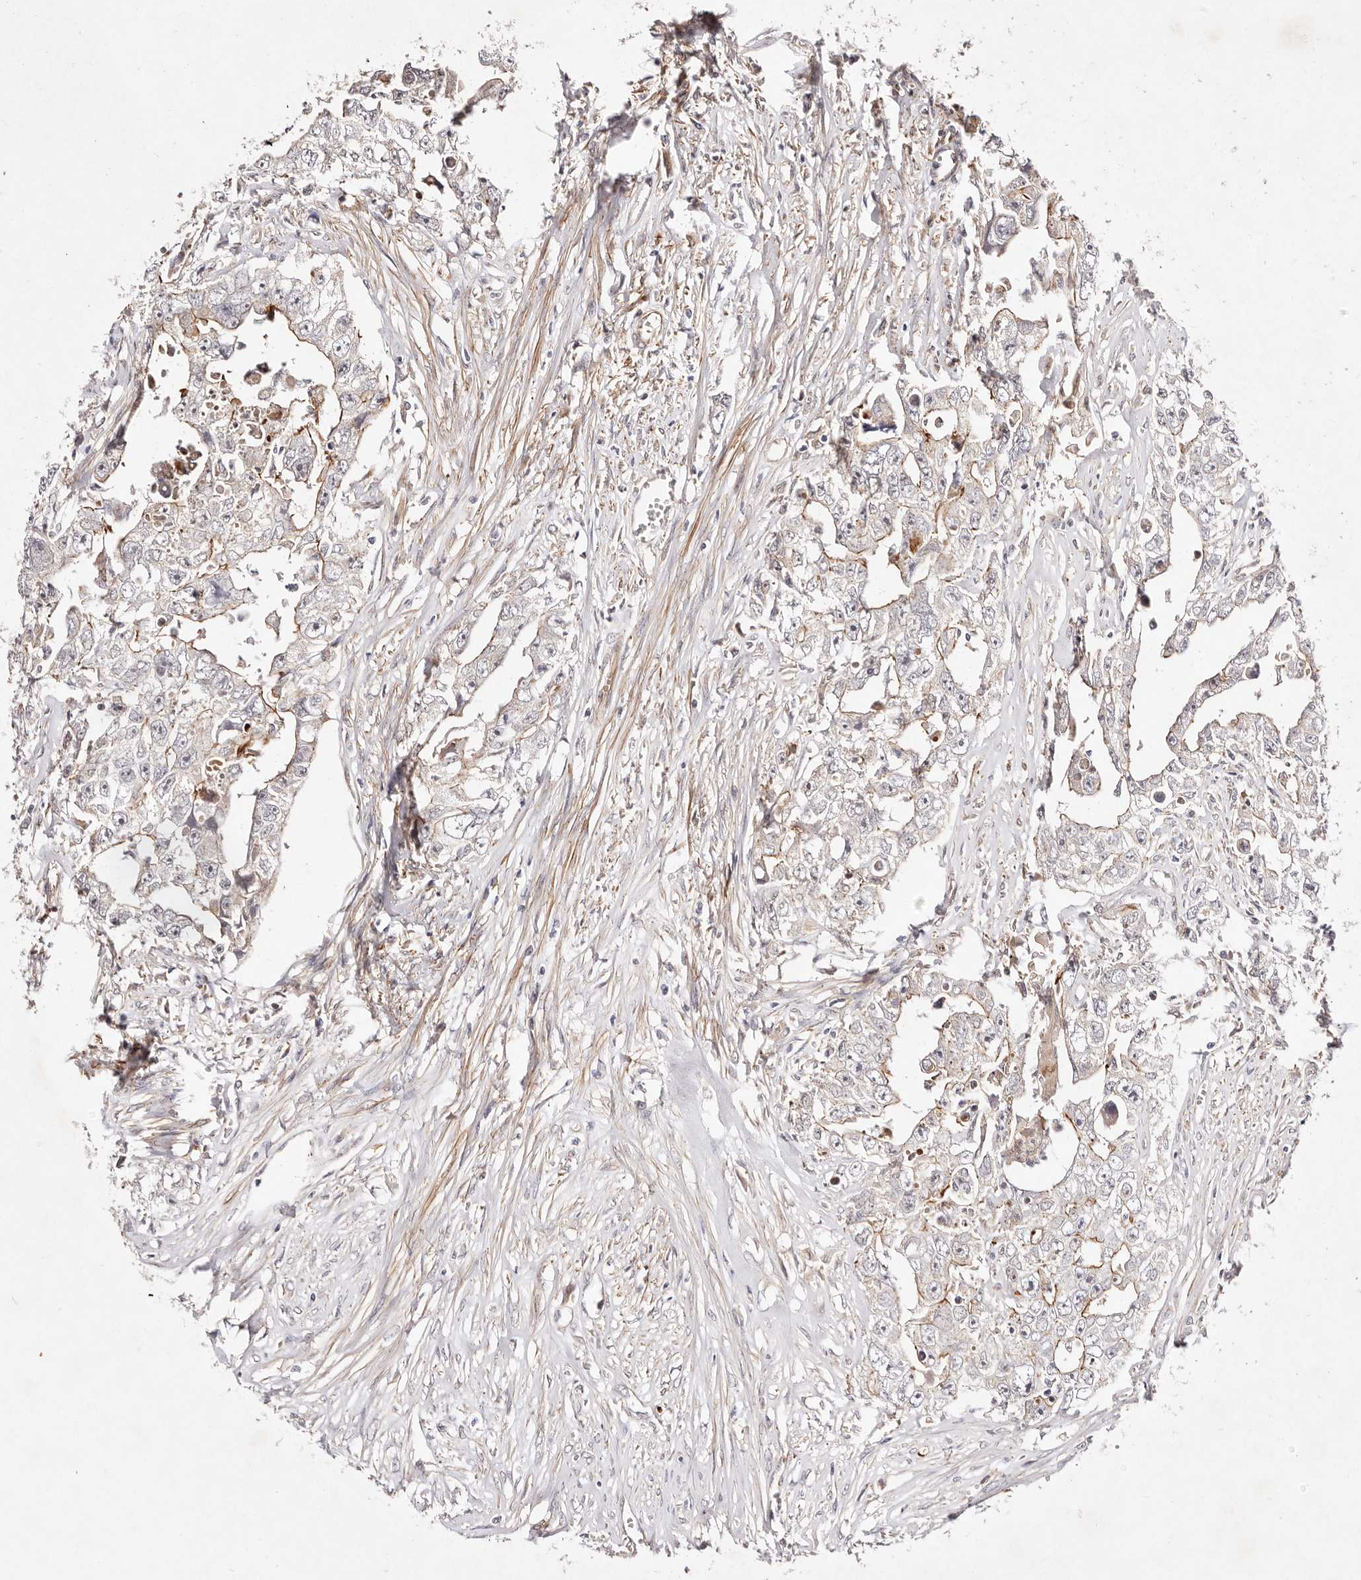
{"staining": {"intensity": "moderate", "quantity": "<25%", "location": "cytoplasmic/membranous"}, "tissue": "testis cancer", "cell_type": "Tumor cells", "image_type": "cancer", "snomed": [{"axis": "morphology", "description": "Seminoma, NOS"}, {"axis": "morphology", "description": "Carcinoma, Embryonal, NOS"}, {"axis": "topography", "description": "Testis"}], "caption": "The photomicrograph reveals a brown stain indicating the presence of a protein in the cytoplasmic/membranous of tumor cells in testis cancer (seminoma).", "gene": "MTMR11", "patient": {"sex": "male", "age": 43}}